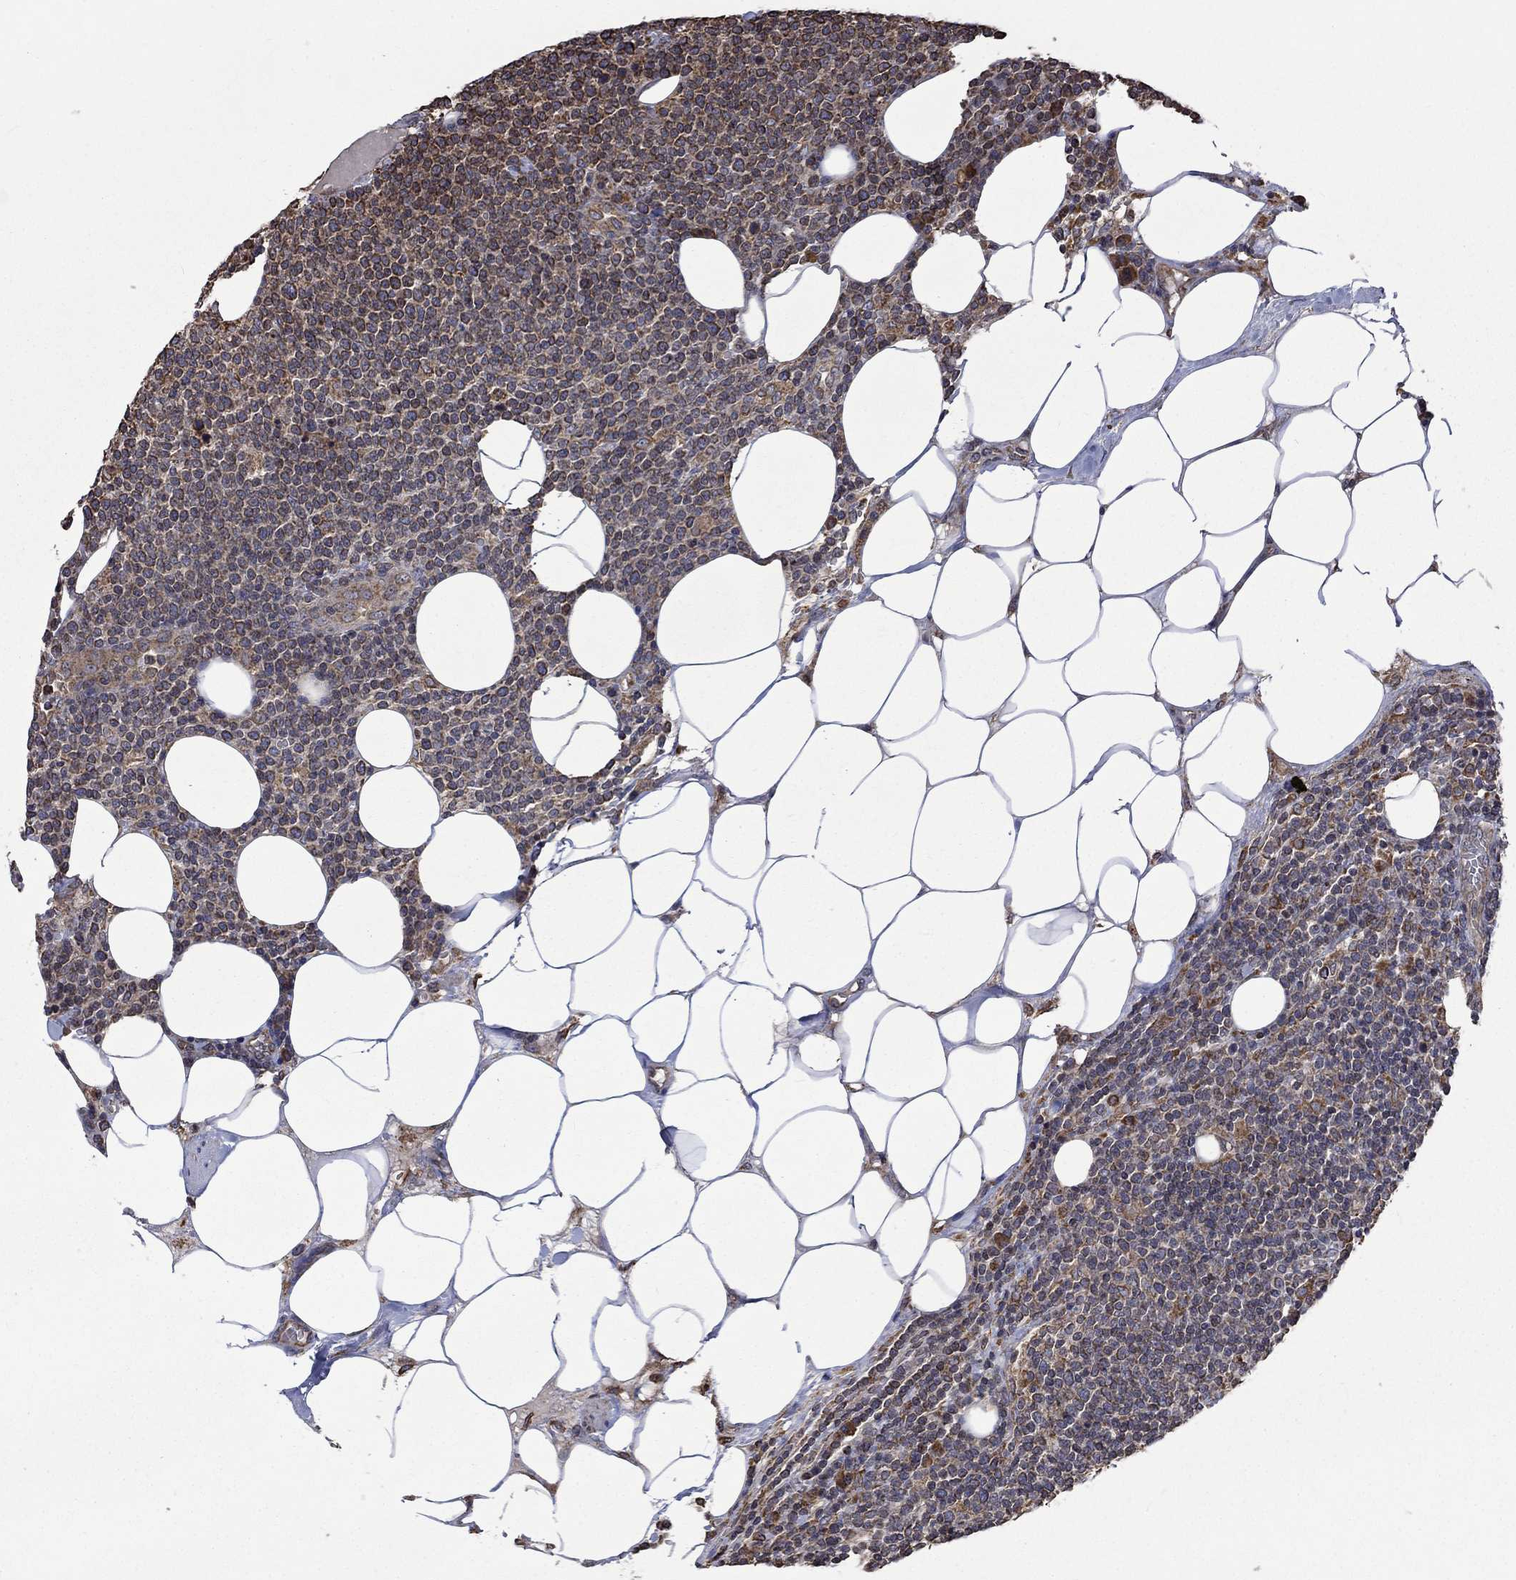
{"staining": {"intensity": "moderate", "quantity": "<25%", "location": "cytoplasmic/membranous"}, "tissue": "lymphoma", "cell_type": "Tumor cells", "image_type": "cancer", "snomed": [{"axis": "morphology", "description": "Malignant lymphoma, non-Hodgkin's type, High grade"}, {"axis": "topography", "description": "Lymph node"}], "caption": "Human malignant lymphoma, non-Hodgkin's type (high-grade) stained with a brown dye demonstrates moderate cytoplasmic/membranous positive staining in about <25% of tumor cells.", "gene": "ESRRA", "patient": {"sex": "male", "age": 61}}